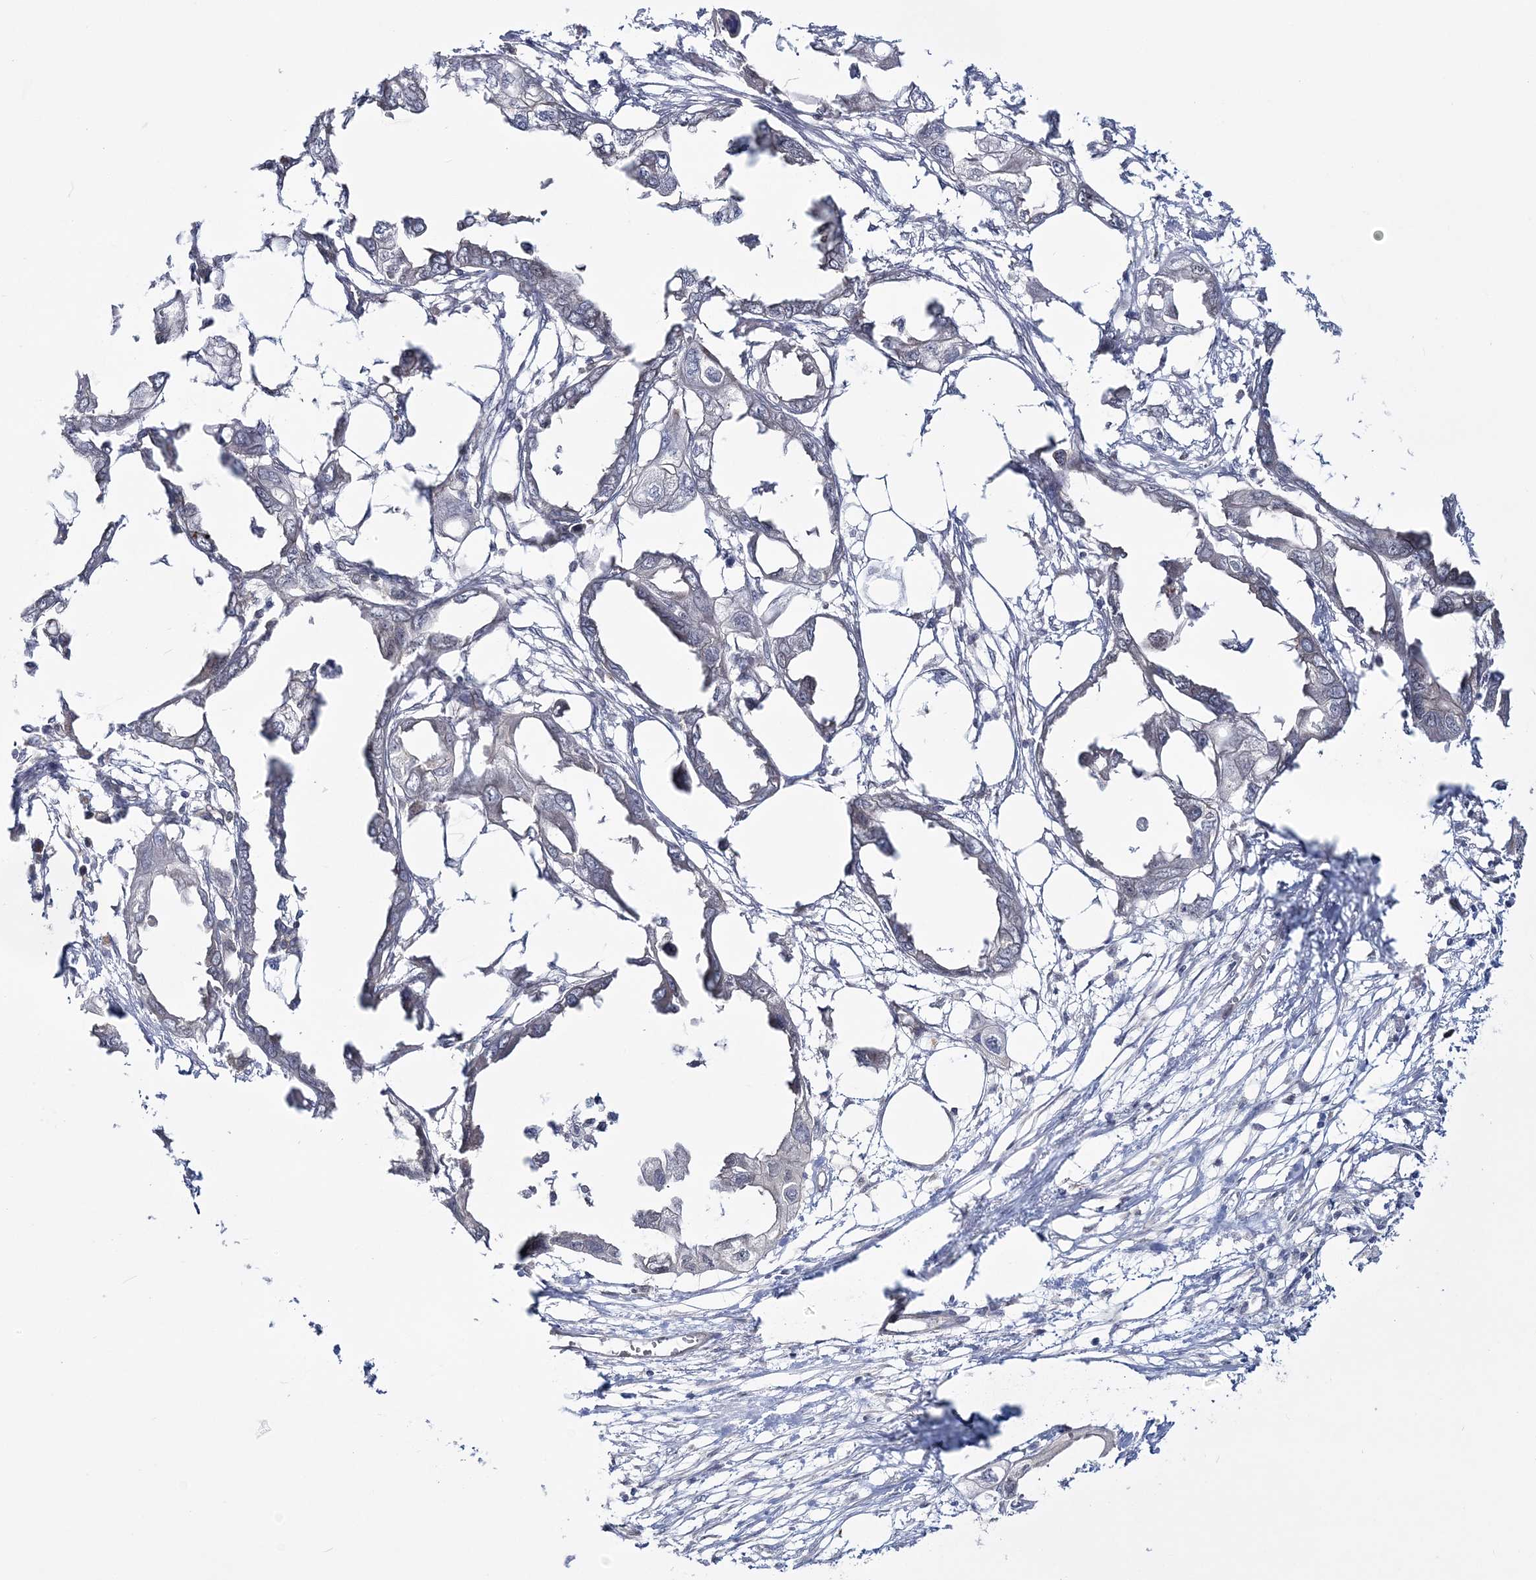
{"staining": {"intensity": "negative", "quantity": "none", "location": "none"}, "tissue": "endometrial cancer", "cell_type": "Tumor cells", "image_type": "cancer", "snomed": [{"axis": "morphology", "description": "Adenocarcinoma, NOS"}, {"axis": "morphology", "description": "Adenocarcinoma, metastatic, NOS"}, {"axis": "topography", "description": "Adipose tissue"}, {"axis": "topography", "description": "Endometrium"}], "caption": "This is an immunohistochemistry image of metastatic adenocarcinoma (endometrial). There is no positivity in tumor cells.", "gene": "ZFAND6", "patient": {"sex": "female", "age": 67}}